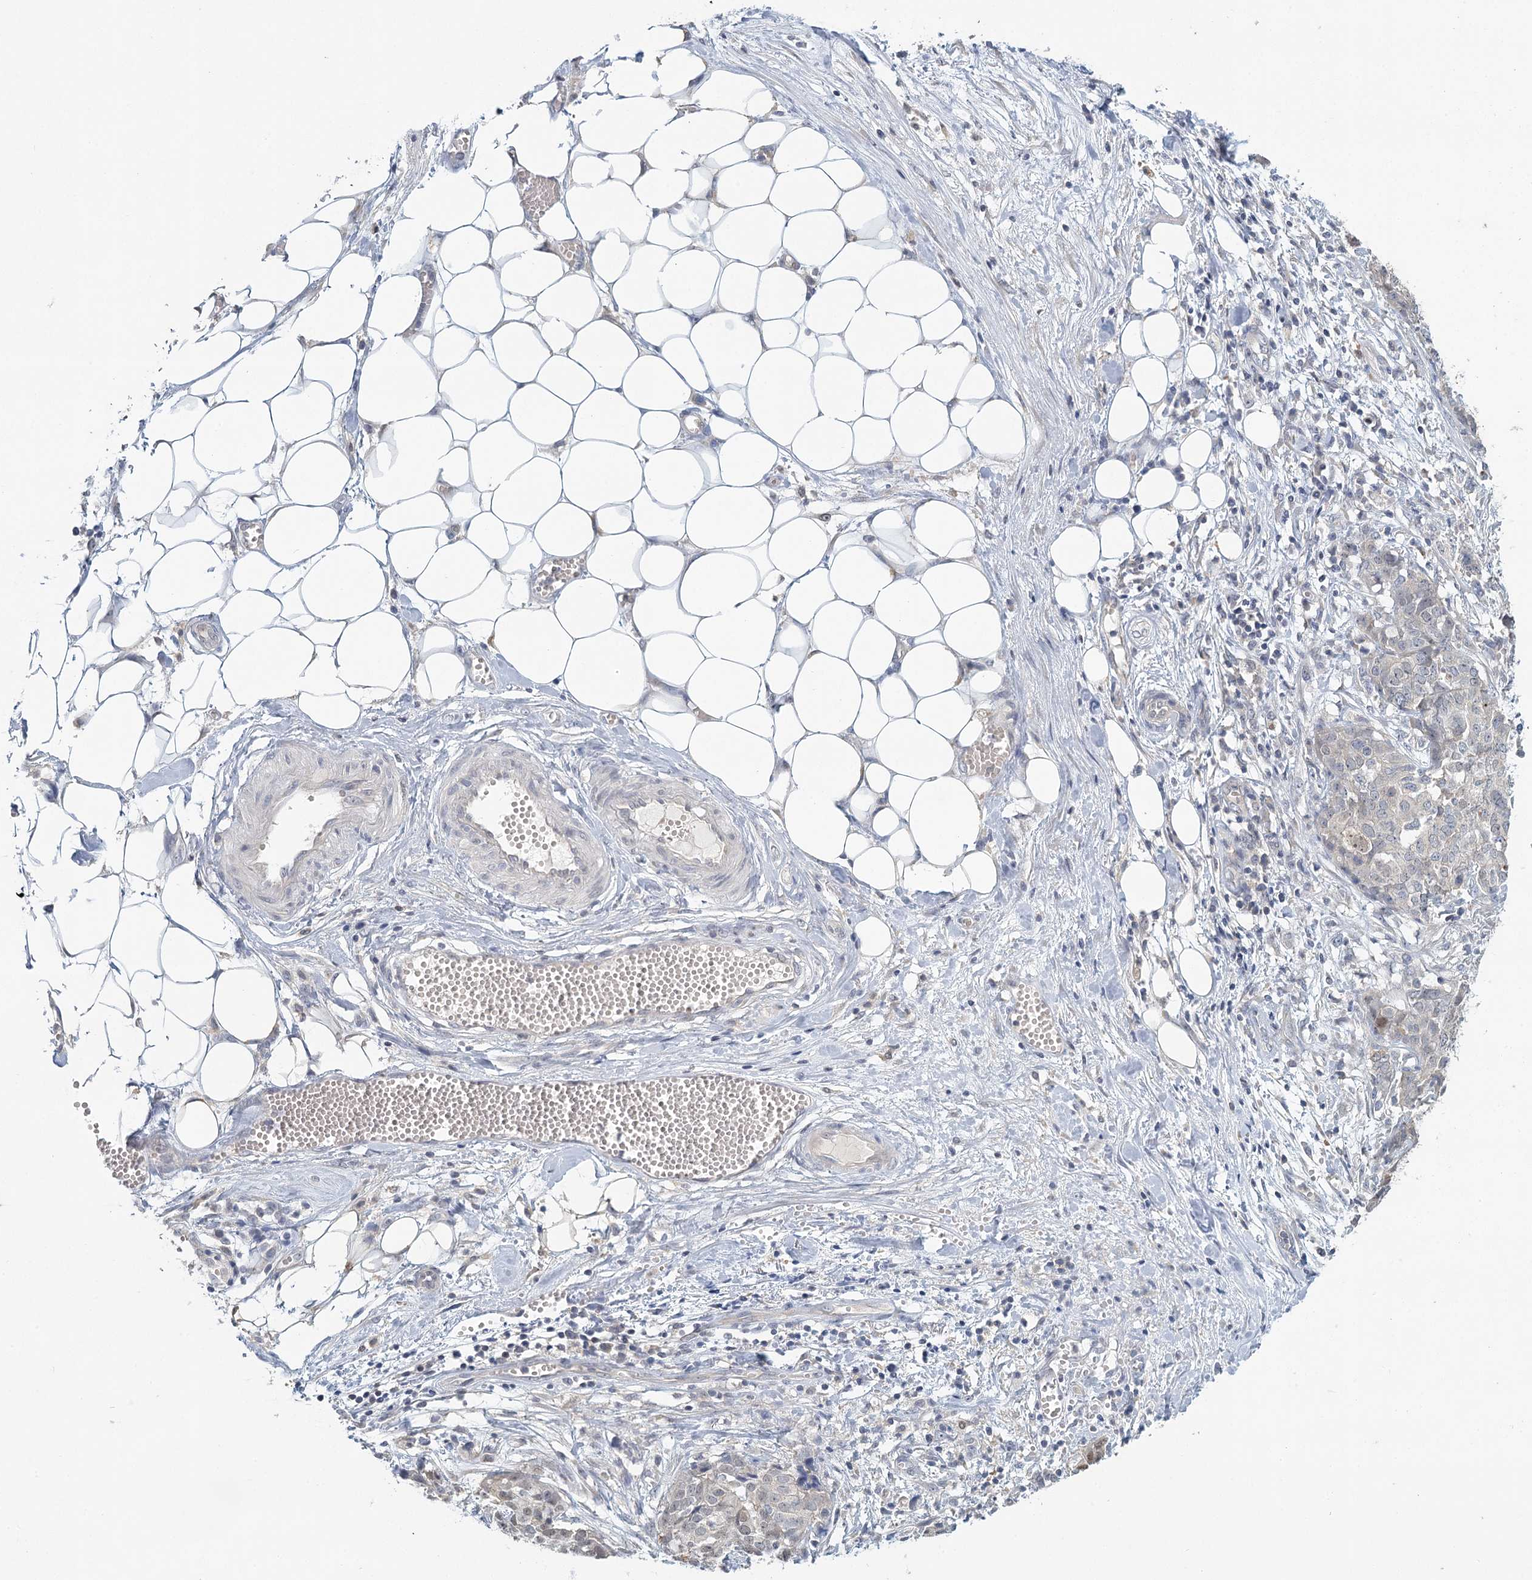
{"staining": {"intensity": "negative", "quantity": "none", "location": "none"}, "tissue": "ovarian cancer", "cell_type": "Tumor cells", "image_type": "cancer", "snomed": [{"axis": "morphology", "description": "Cystadenocarcinoma, serous, NOS"}, {"axis": "topography", "description": "Soft tissue"}, {"axis": "topography", "description": "Ovary"}], "caption": "Tumor cells show no significant protein expression in serous cystadenocarcinoma (ovarian).", "gene": "MYO7B", "patient": {"sex": "female", "age": 57}}